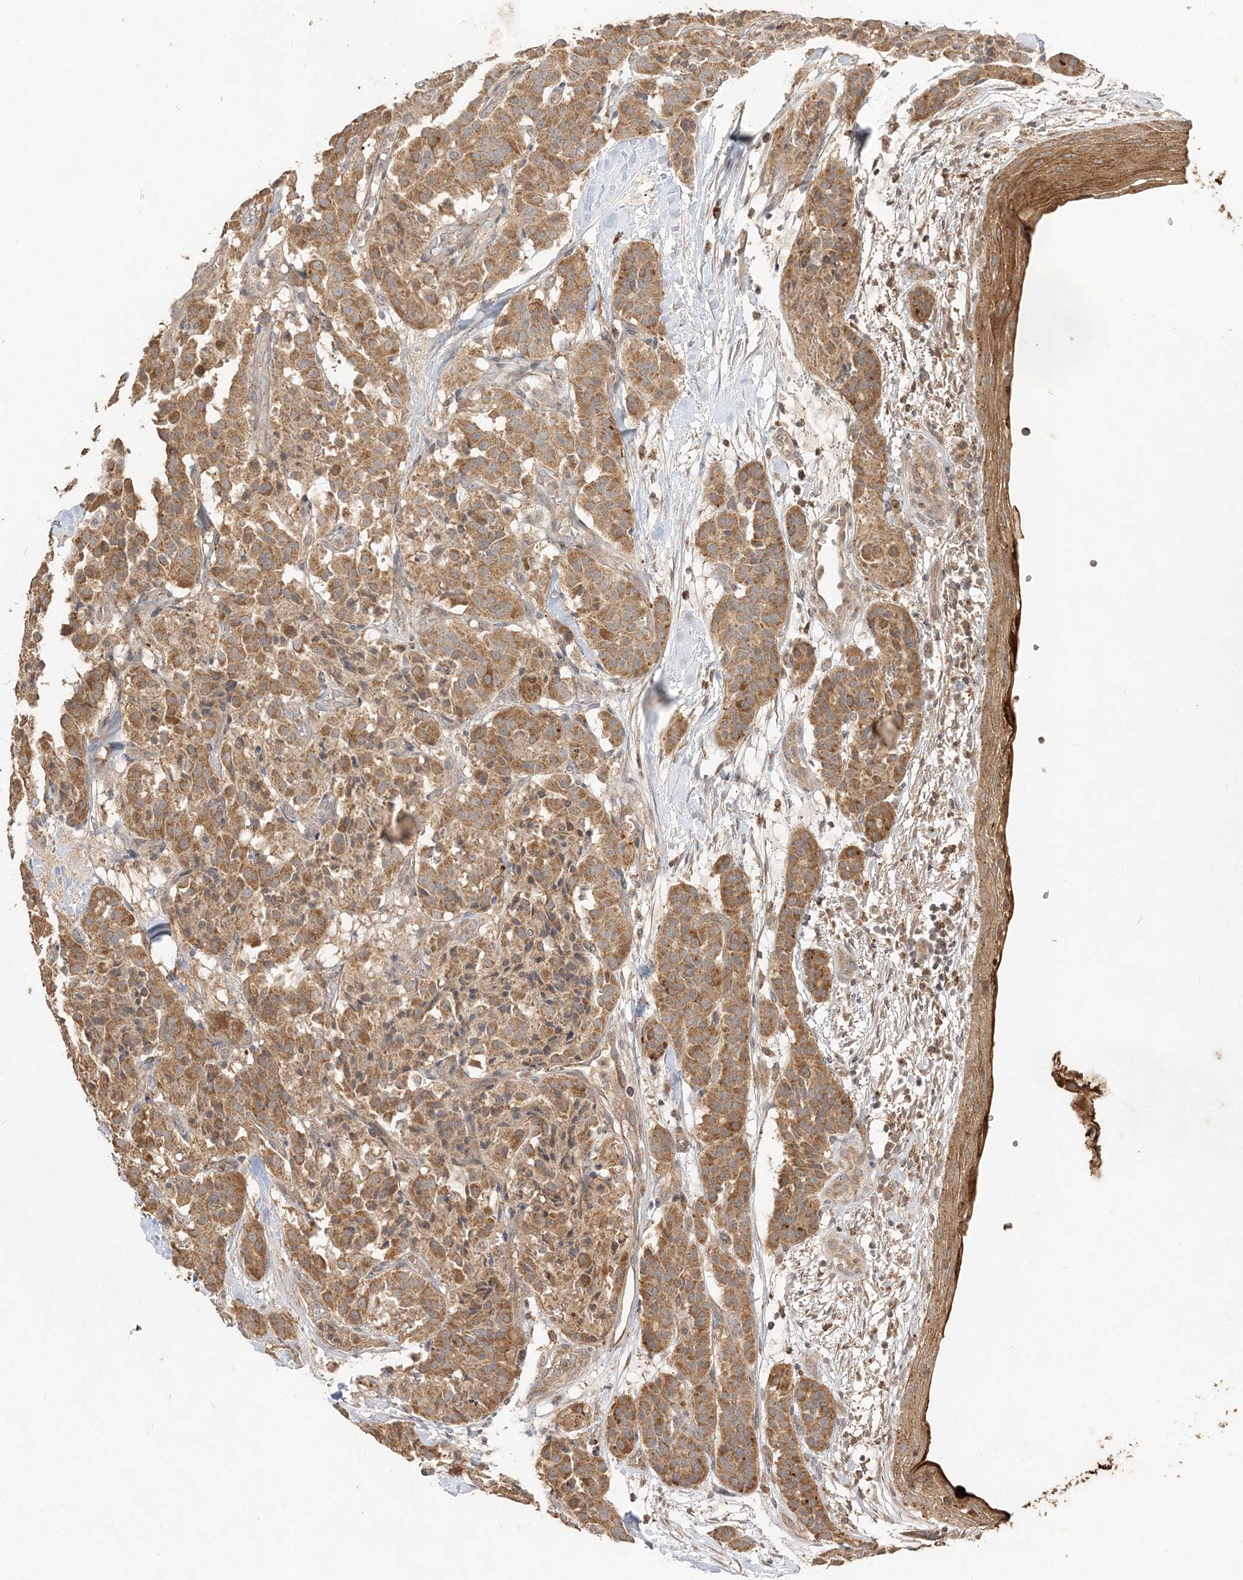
{"staining": {"intensity": "moderate", "quantity": ">75%", "location": "cytoplasmic/membranous"}, "tissue": "carcinoid", "cell_type": "Tumor cells", "image_type": "cancer", "snomed": [{"axis": "morphology", "description": "Carcinoid, malignant, NOS"}, {"axis": "topography", "description": "Lung"}], "caption": "Immunohistochemical staining of human carcinoid reveals medium levels of moderate cytoplasmic/membranous staining in about >75% of tumor cells. (DAB (3,3'-diaminobenzidine) = brown stain, brightfield microscopy at high magnification).", "gene": "RAB14", "patient": {"sex": "male", "age": 30}}